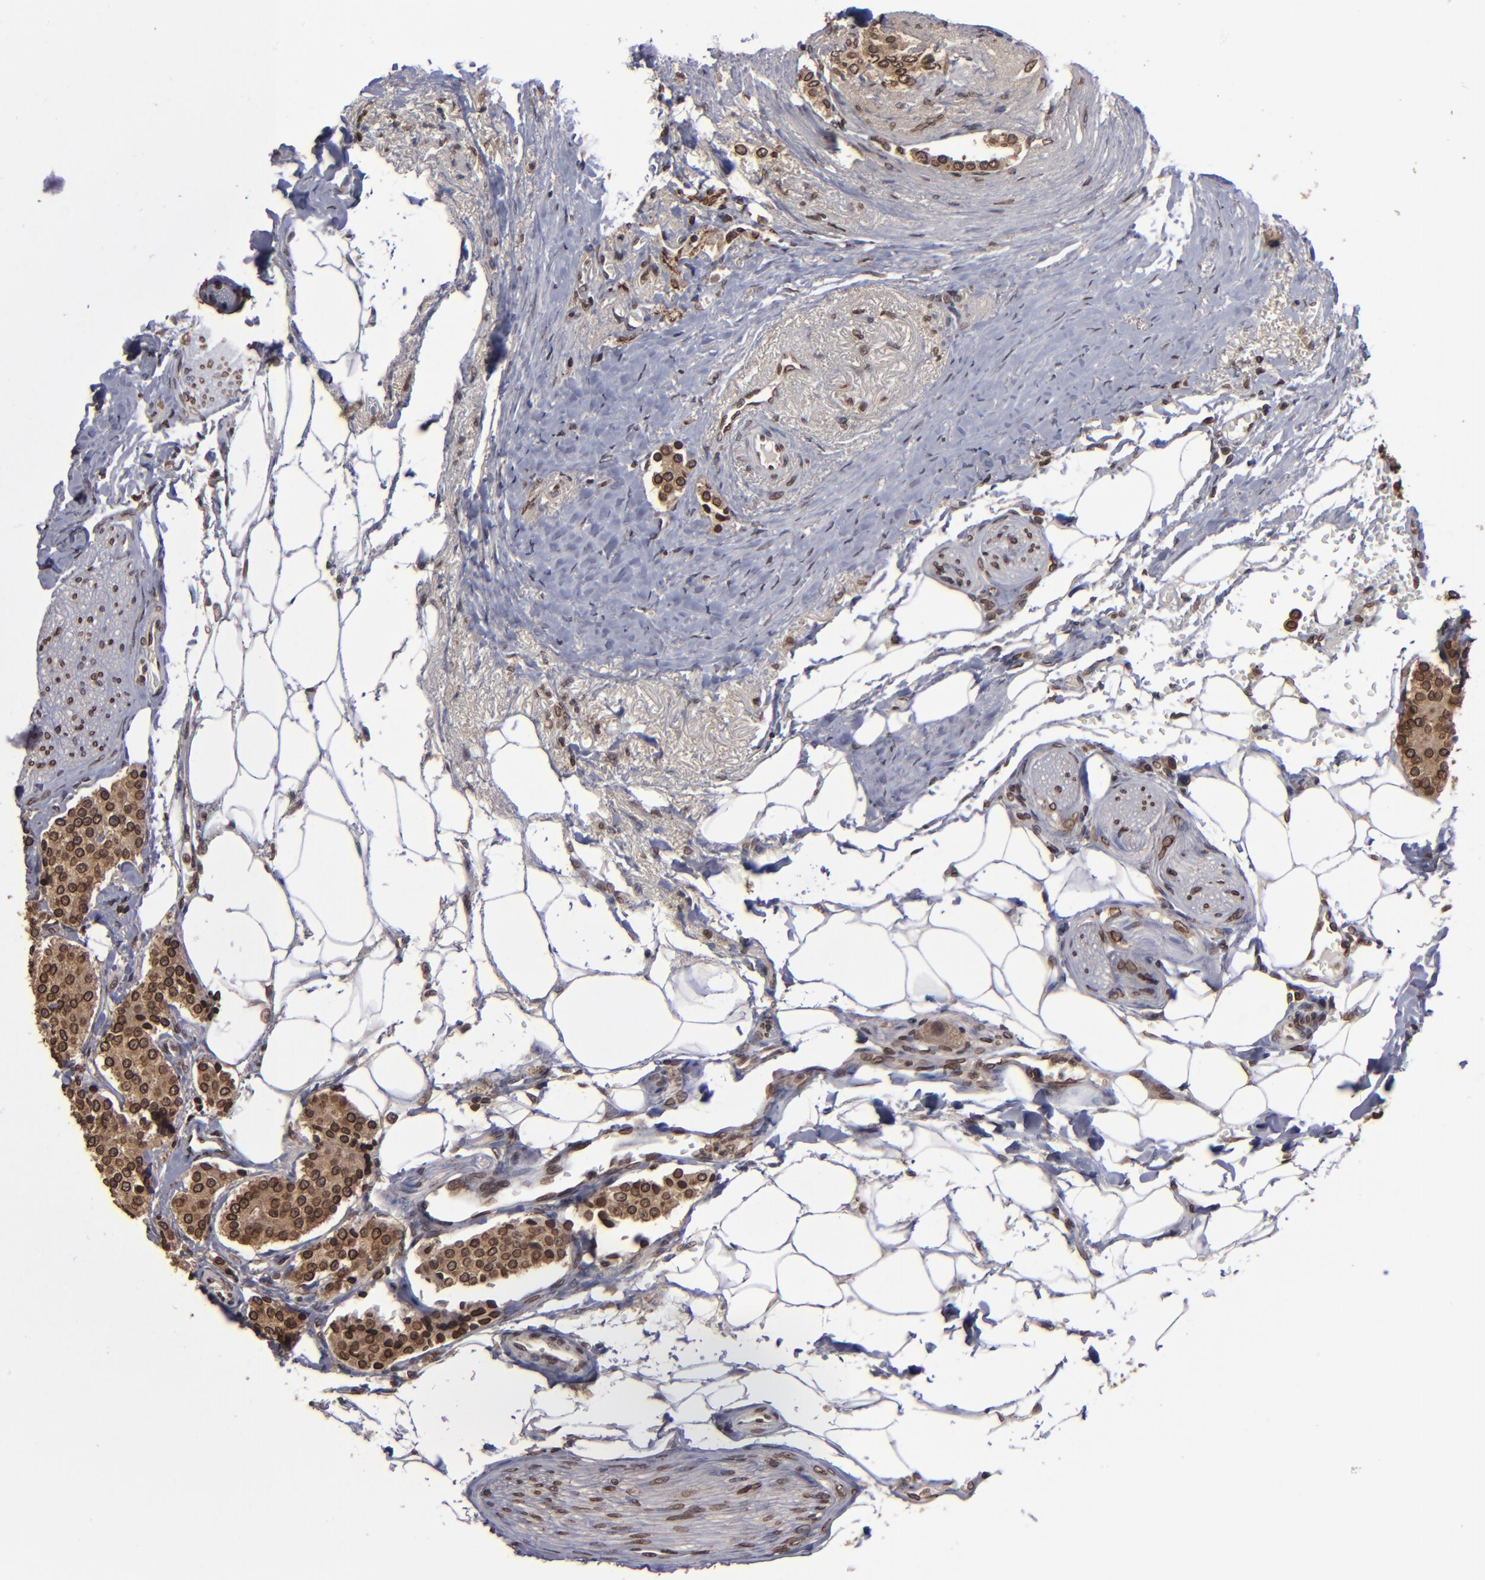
{"staining": {"intensity": "moderate", "quantity": ">75%", "location": "cytoplasmic/membranous,nuclear"}, "tissue": "carcinoid", "cell_type": "Tumor cells", "image_type": "cancer", "snomed": [{"axis": "morphology", "description": "Carcinoid, malignant, NOS"}, {"axis": "topography", "description": "Colon"}], "caption": "IHC photomicrograph of human malignant carcinoid stained for a protein (brown), which shows medium levels of moderate cytoplasmic/membranous and nuclear positivity in about >75% of tumor cells.", "gene": "AKT1", "patient": {"sex": "female", "age": 61}}